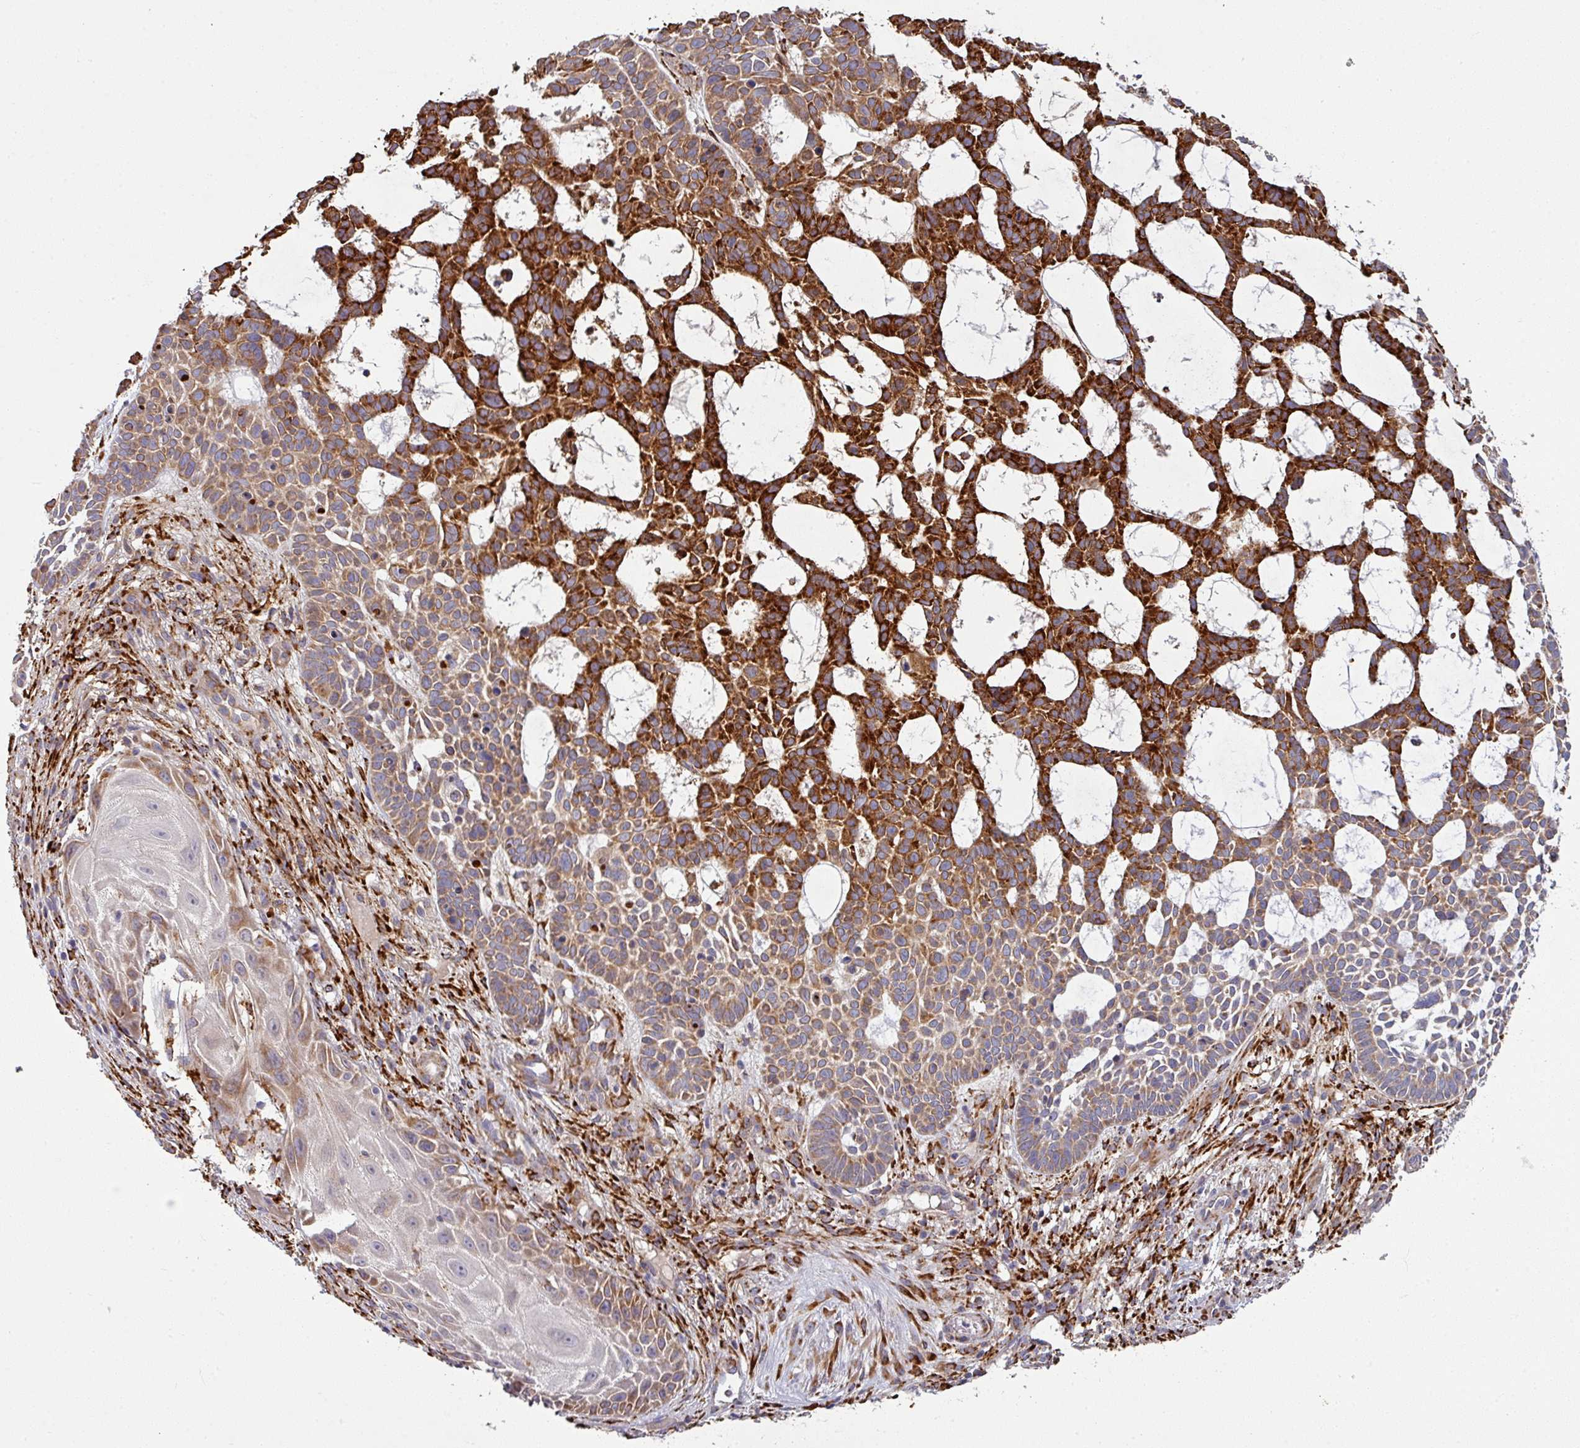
{"staining": {"intensity": "strong", "quantity": ">75%", "location": "cytoplasmic/membranous"}, "tissue": "skin cancer", "cell_type": "Tumor cells", "image_type": "cancer", "snomed": [{"axis": "morphology", "description": "Basal cell carcinoma"}, {"axis": "topography", "description": "Skin"}], "caption": "A brown stain labels strong cytoplasmic/membranous expression of a protein in human skin cancer tumor cells.", "gene": "ZNF268", "patient": {"sex": "male", "age": 89}}